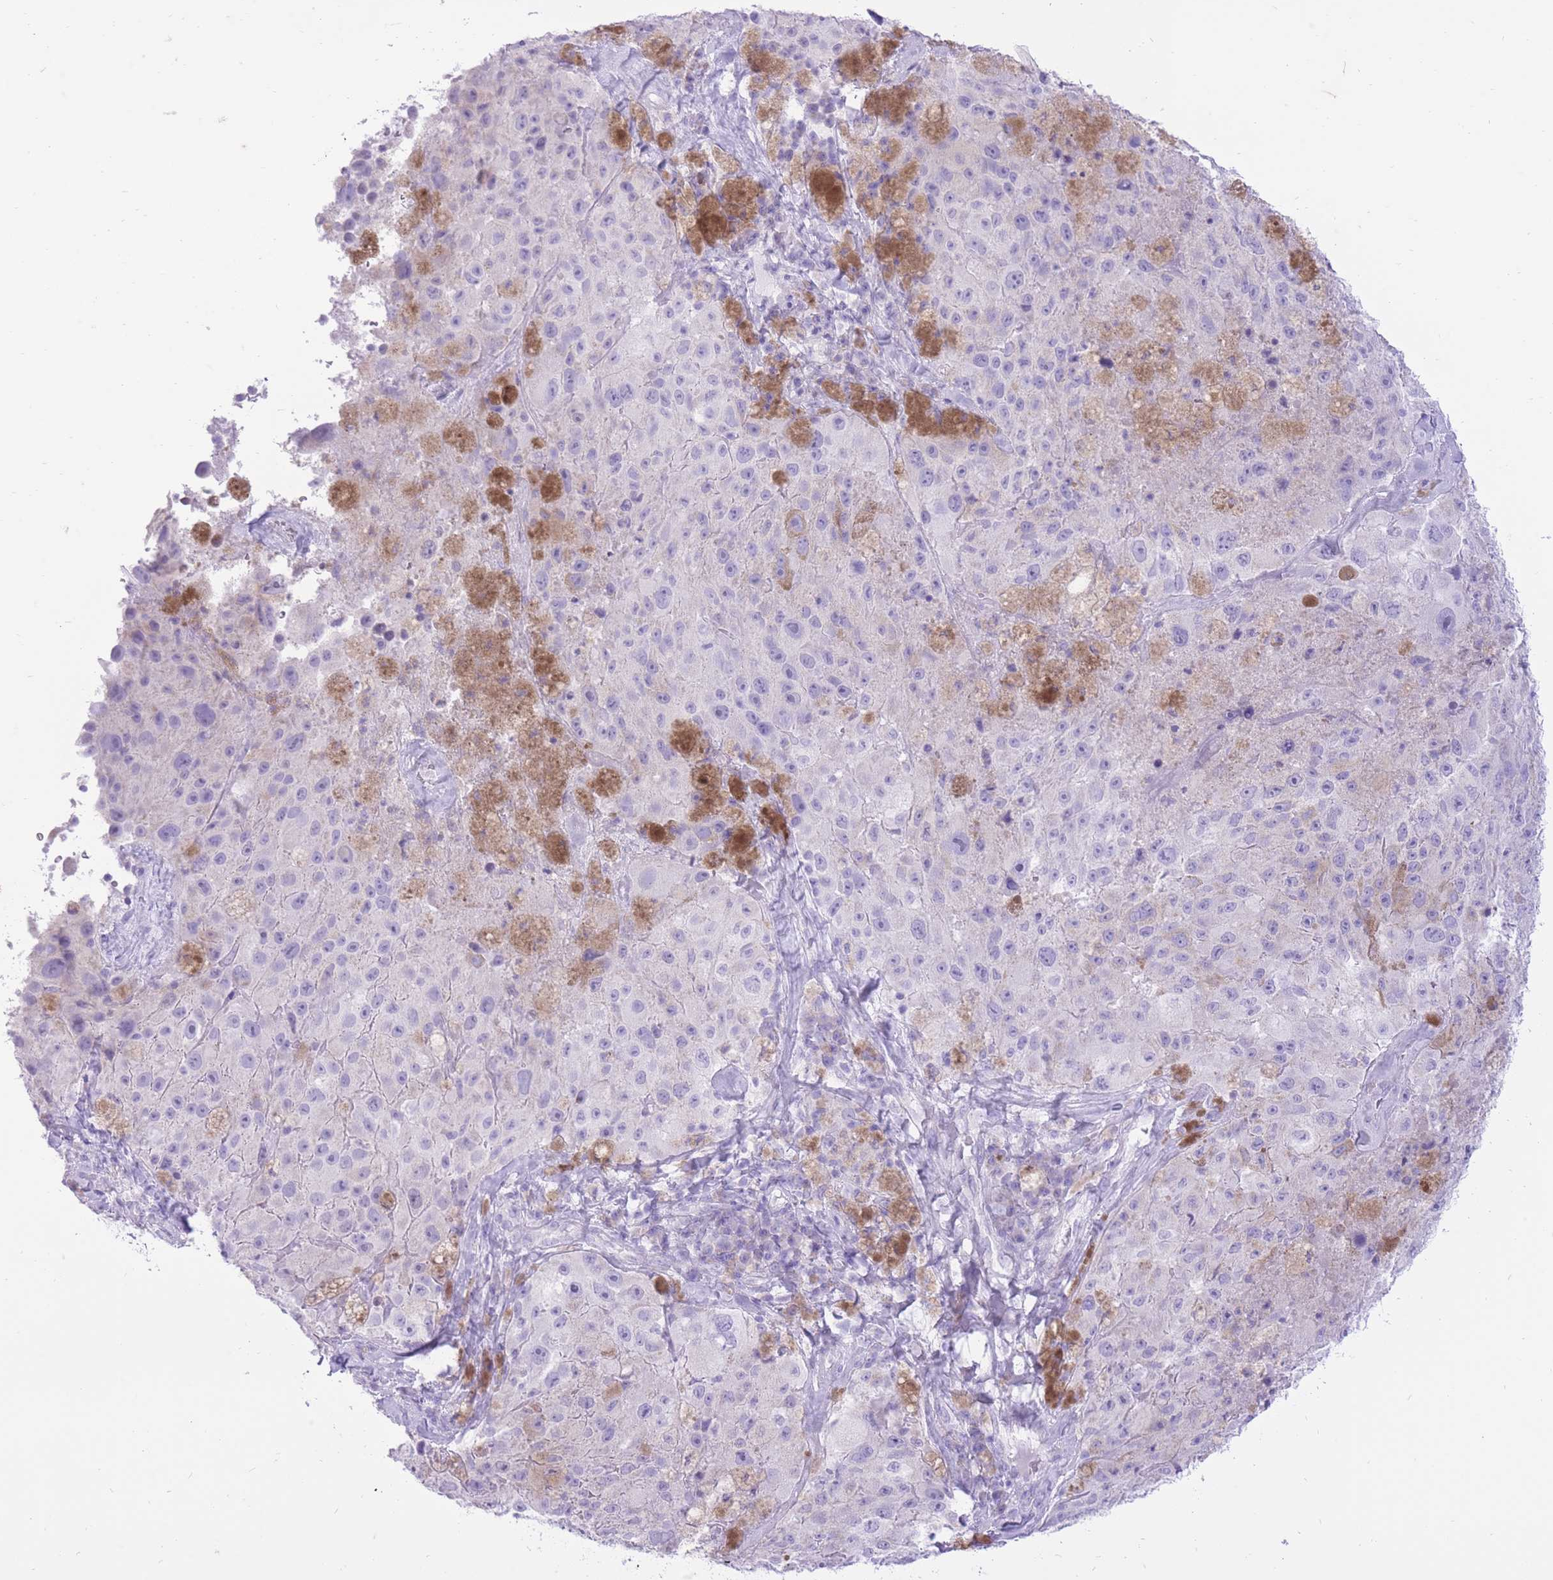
{"staining": {"intensity": "negative", "quantity": "none", "location": "none"}, "tissue": "melanoma", "cell_type": "Tumor cells", "image_type": "cancer", "snomed": [{"axis": "morphology", "description": "Malignant melanoma, Metastatic site"}, {"axis": "topography", "description": "Lymph node"}], "caption": "Immunohistochemical staining of human melanoma shows no significant expression in tumor cells.", "gene": "SLC4A4", "patient": {"sex": "male", "age": 62}}